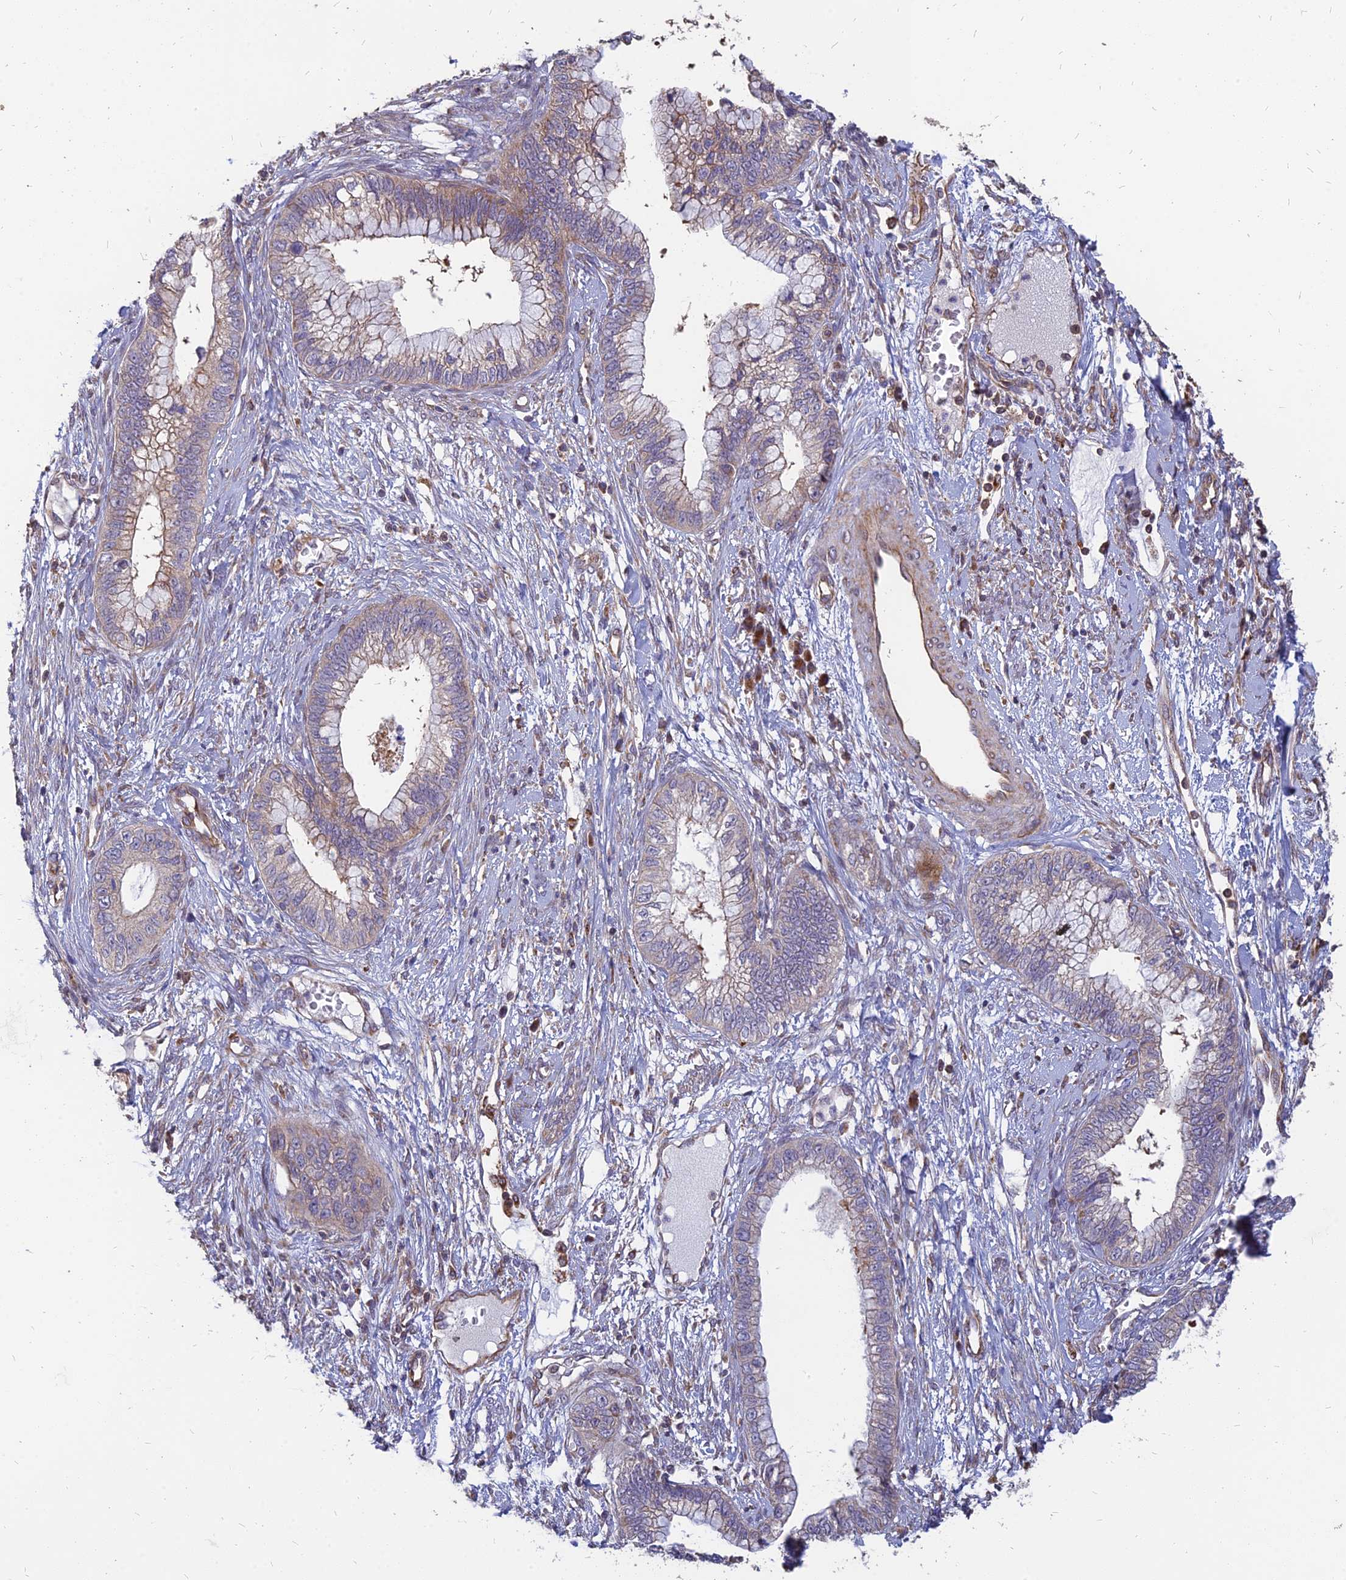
{"staining": {"intensity": "strong", "quantity": "25%-75%", "location": "cytoplasmic/membranous"}, "tissue": "cervical cancer", "cell_type": "Tumor cells", "image_type": "cancer", "snomed": [{"axis": "morphology", "description": "Adenocarcinoma, NOS"}, {"axis": "topography", "description": "Cervix"}], "caption": "Strong cytoplasmic/membranous protein staining is present in approximately 25%-75% of tumor cells in cervical adenocarcinoma. (DAB (3,3'-diaminobenzidine) IHC with brightfield microscopy, high magnification).", "gene": "ST3GAL6", "patient": {"sex": "female", "age": 44}}